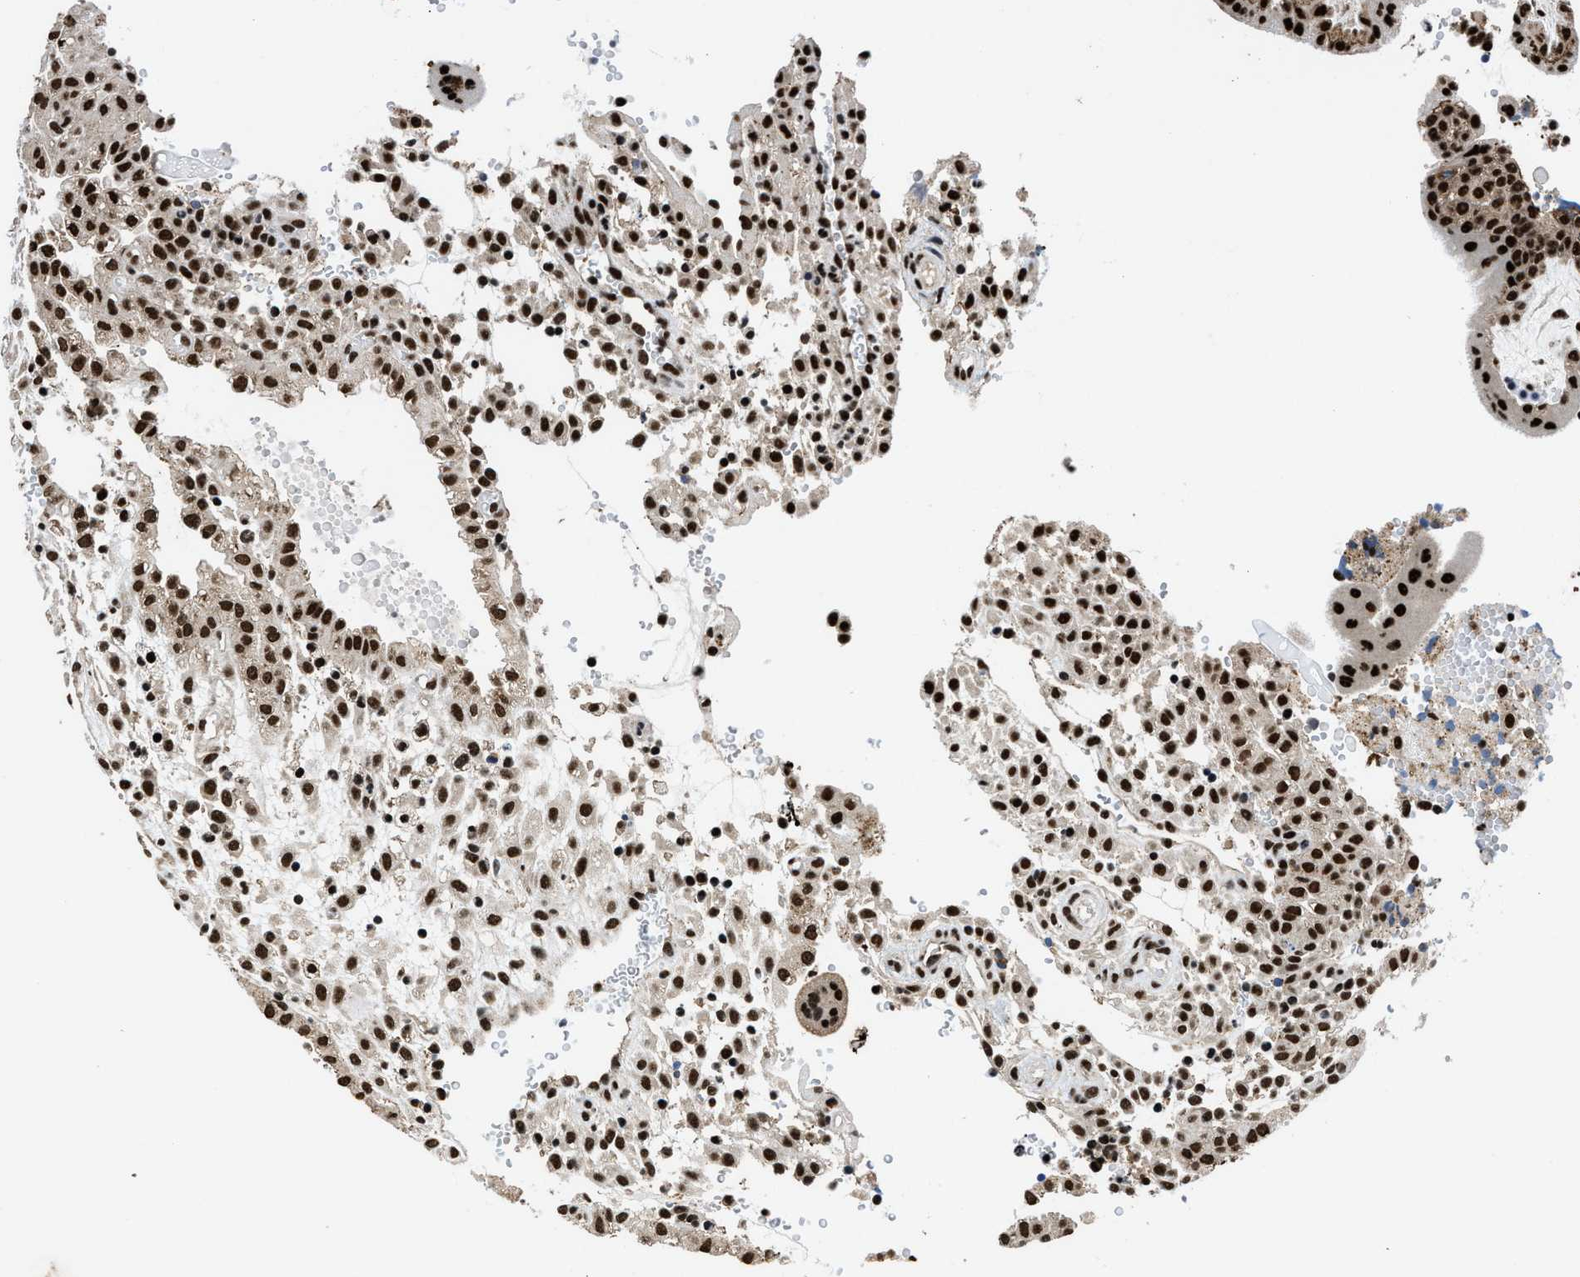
{"staining": {"intensity": "strong", "quantity": ">75%", "location": "cytoplasmic/membranous,nuclear"}, "tissue": "placenta", "cell_type": "Decidual cells", "image_type": "normal", "snomed": [{"axis": "morphology", "description": "Normal tissue, NOS"}, {"axis": "topography", "description": "Placenta"}], "caption": "A high amount of strong cytoplasmic/membranous,nuclear positivity is appreciated in about >75% of decidual cells in normal placenta. The protein is shown in brown color, while the nuclei are stained blue.", "gene": "HNRNPF", "patient": {"sex": "female", "age": 18}}